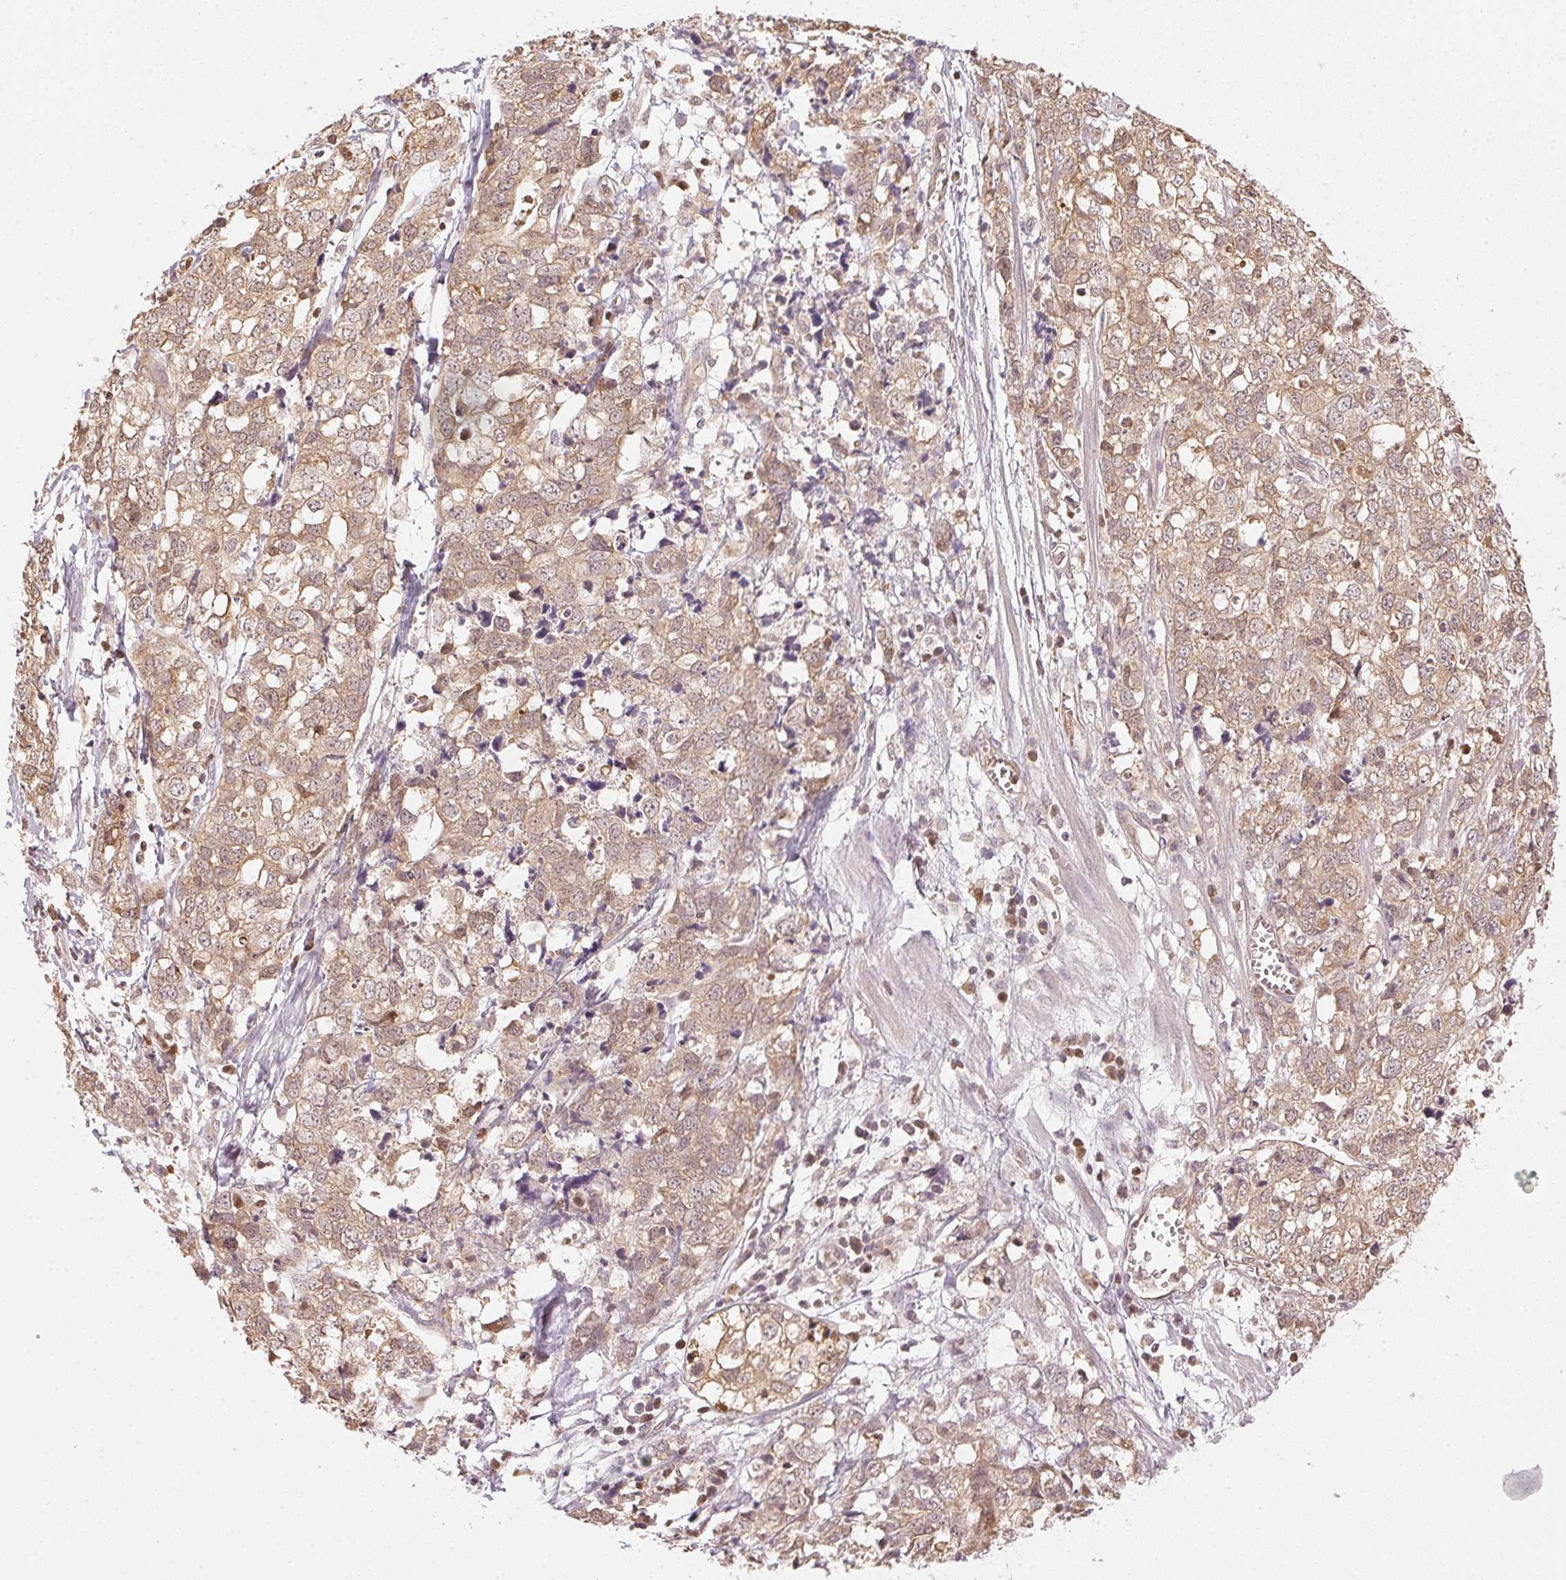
{"staining": {"intensity": "weak", "quantity": ">75%", "location": "cytoplasmic/membranous,nuclear"}, "tissue": "stomach cancer", "cell_type": "Tumor cells", "image_type": "cancer", "snomed": [{"axis": "morphology", "description": "Adenocarcinoma, NOS"}, {"axis": "topography", "description": "Stomach, upper"}], "caption": "Brown immunohistochemical staining in human adenocarcinoma (stomach) exhibits weak cytoplasmic/membranous and nuclear positivity in approximately >75% of tumor cells.", "gene": "UBE2L3", "patient": {"sex": "male", "age": 81}}